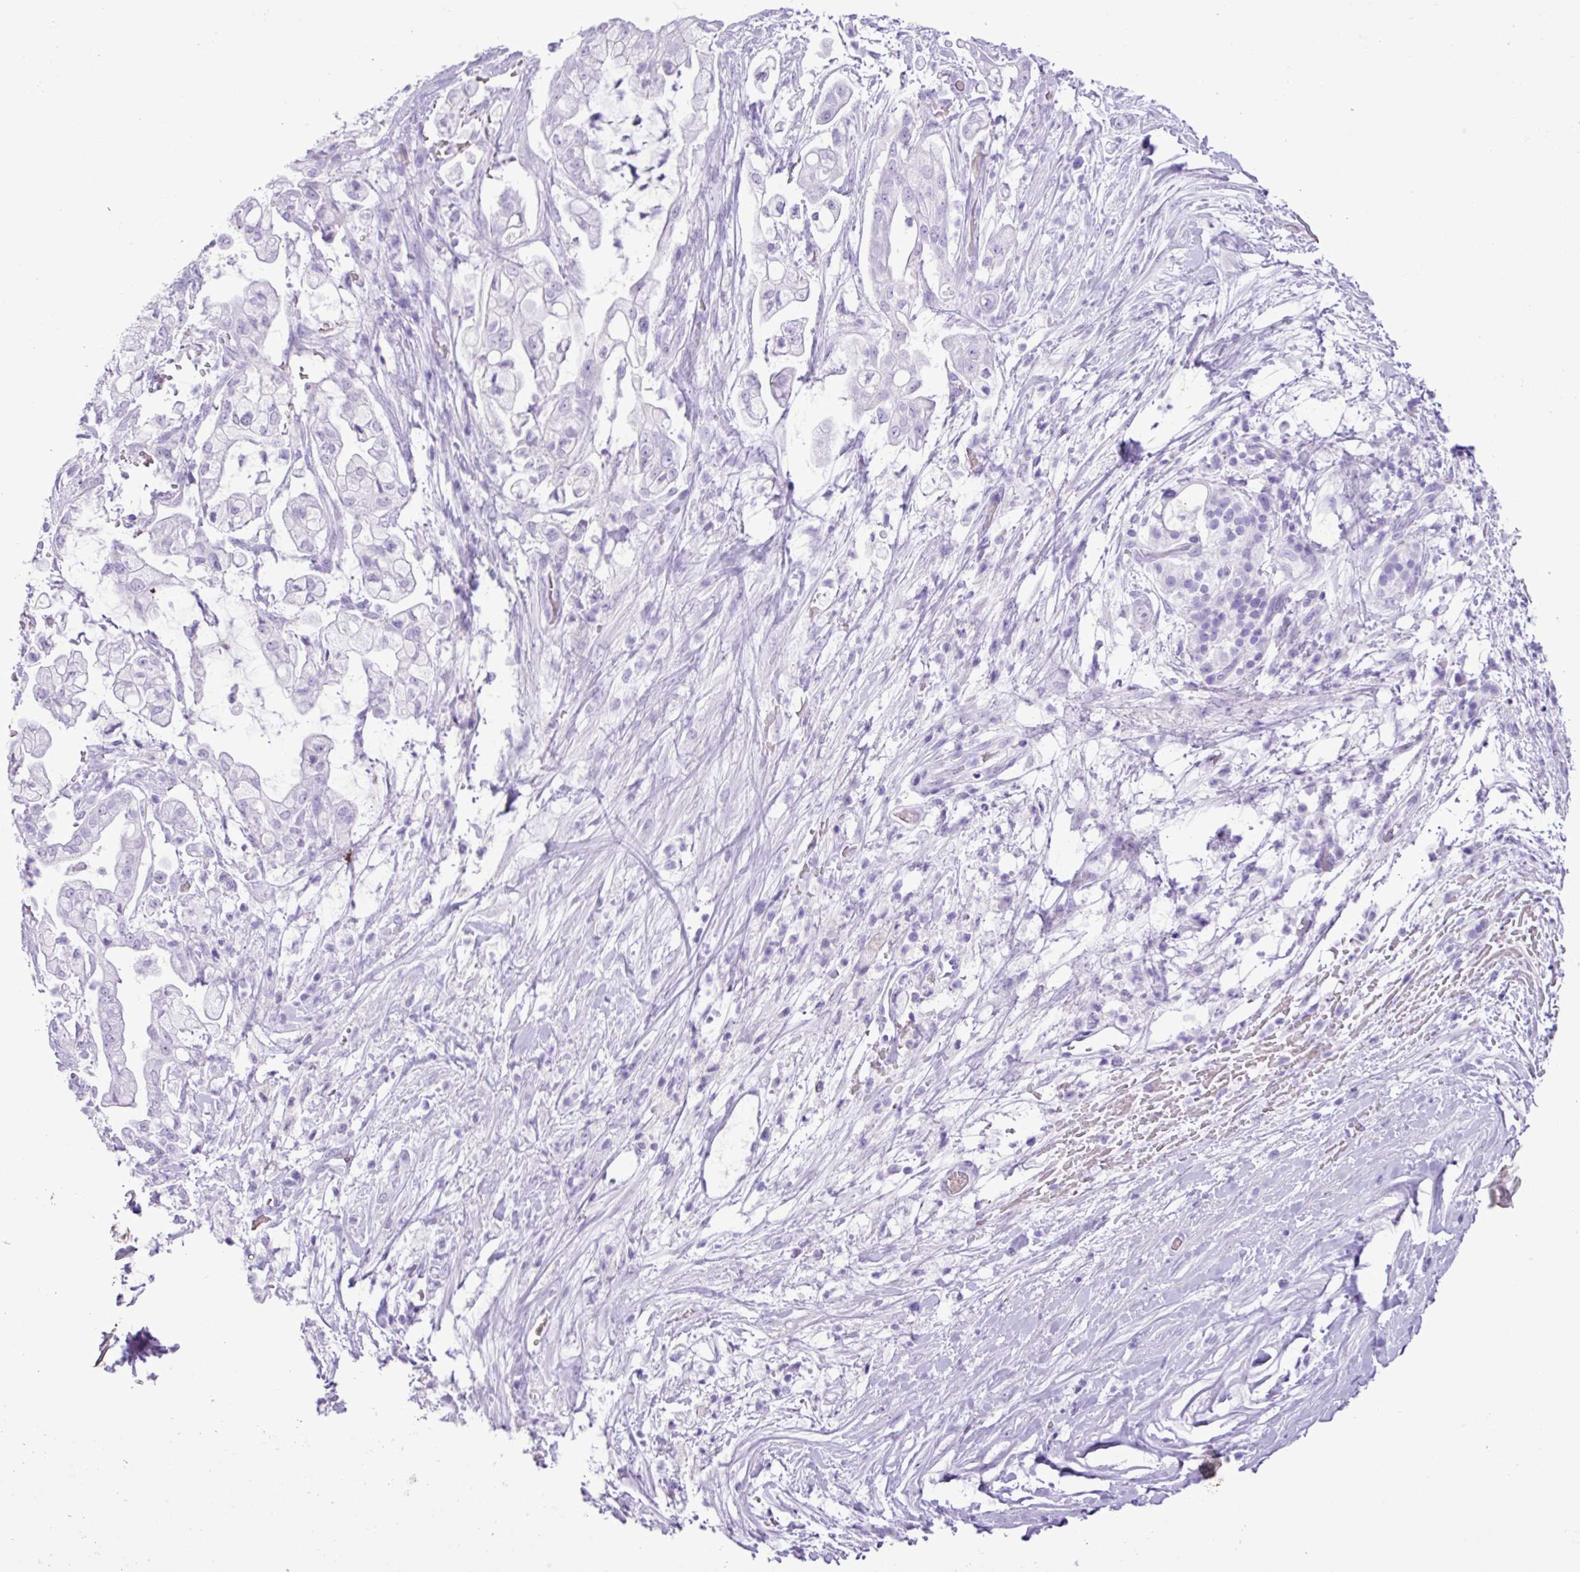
{"staining": {"intensity": "negative", "quantity": "none", "location": "none"}, "tissue": "pancreatic cancer", "cell_type": "Tumor cells", "image_type": "cancer", "snomed": [{"axis": "morphology", "description": "Adenocarcinoma, NOS"}, {"axis": "topography", "description": "Pancreas"}], "caption": "Tumor cells show no significant protein staining in pancreatic adenocarcinoma. The staining is performed using DAB brown chromogen with nuclei counter-stained in using hematoxylin.", "gene": "ZSCAN5A", "patient": {"sex": "female", "age": 69}}